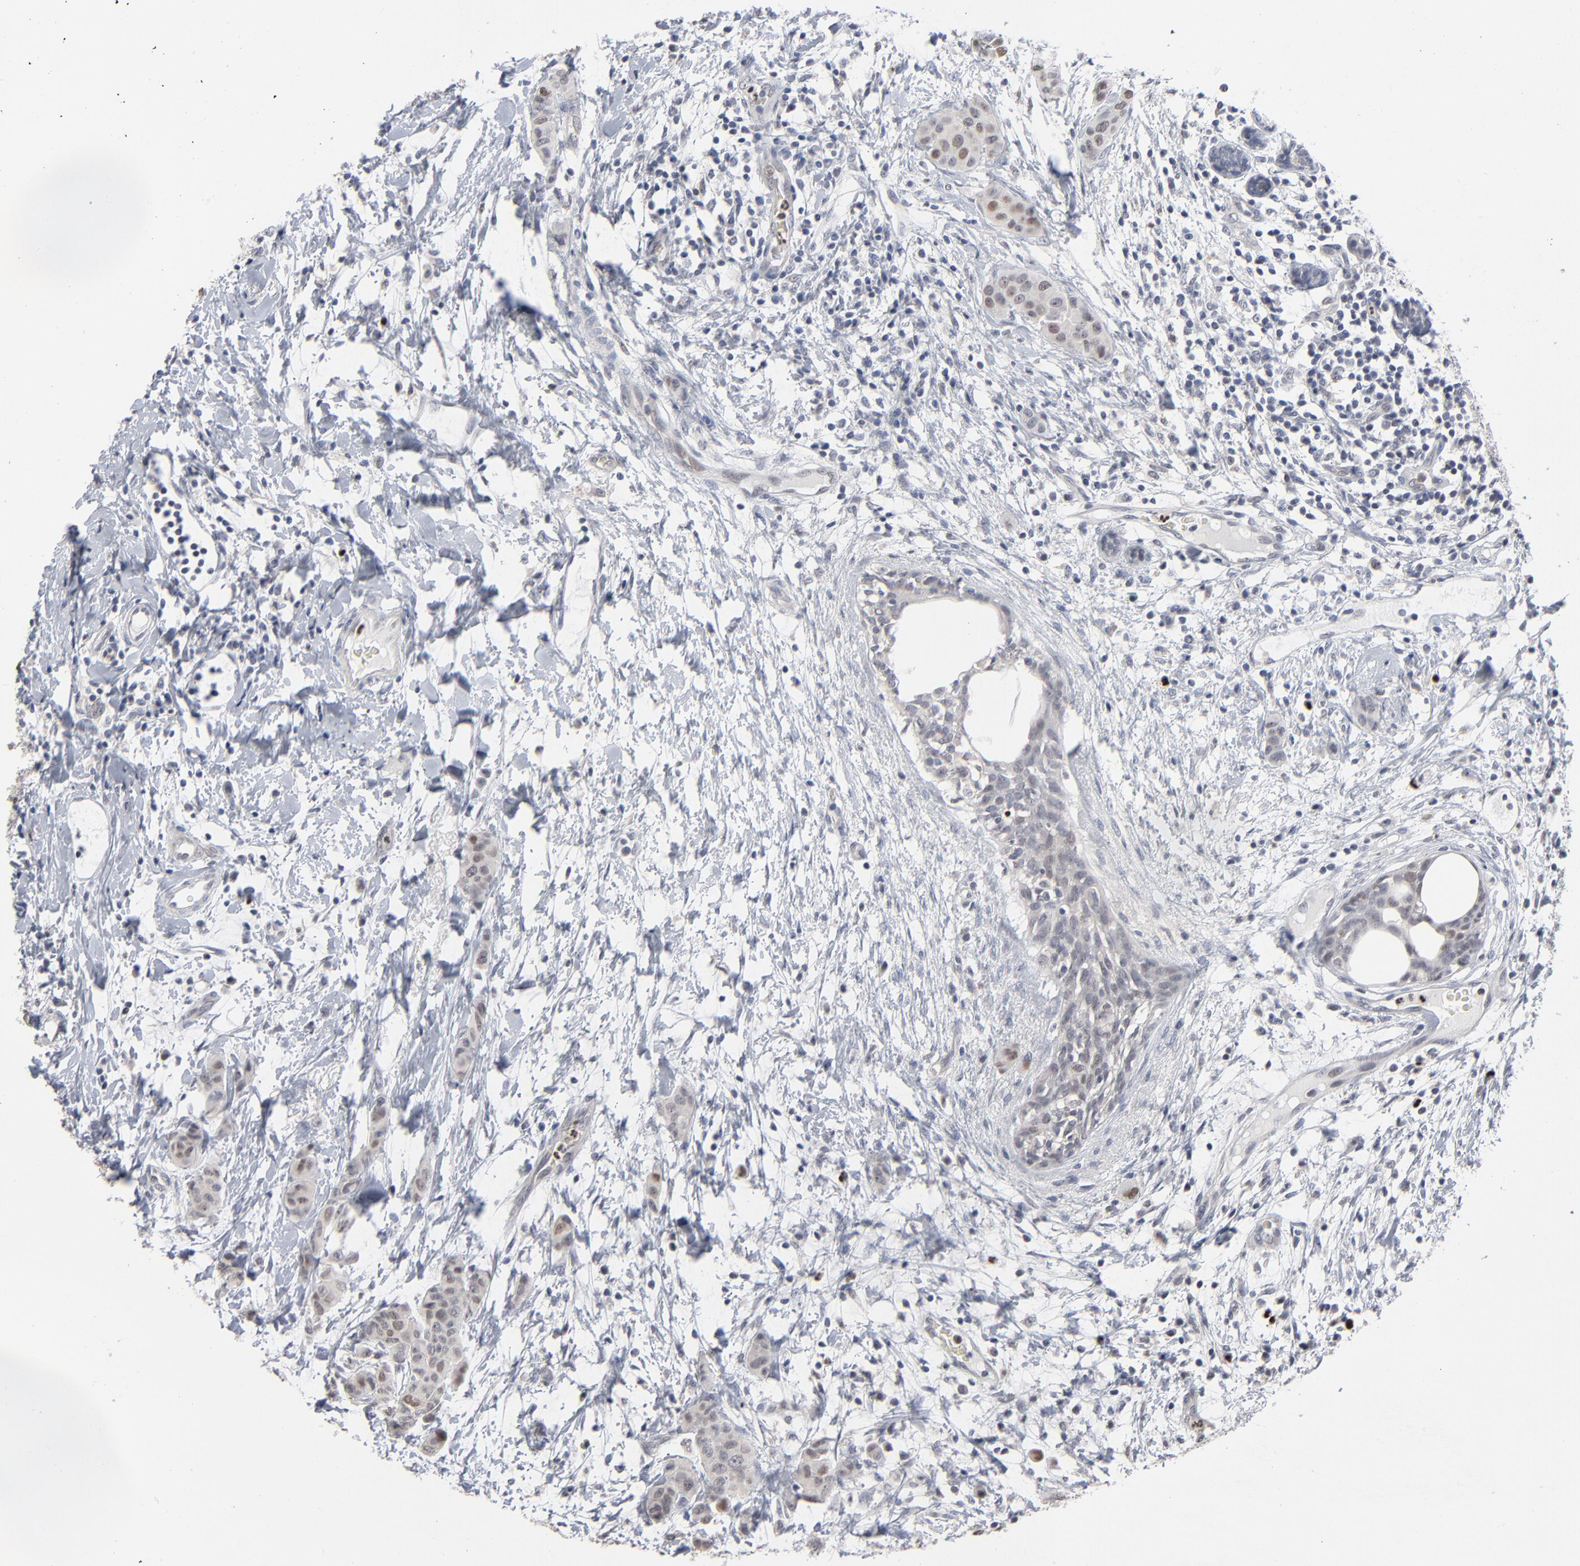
{"staining": {"intensity": "negative", "quantity": "none", "location": "none"}, "tissue": "breast cancer", "cell_type": "Tumor cells", "image_type": "cancer", "snomed": [{"axis": "morphology", "description": "Duct carcinoma"}, {"axis": "topography", "description": "Breast"}], "caption": "Human infiltrating ductal carcinoma (breast) stained for a protein using IHC reveals no positivity in tumor cells.", "gene": "FOXN2", "patient": {"sex": "female", "age": 40}}